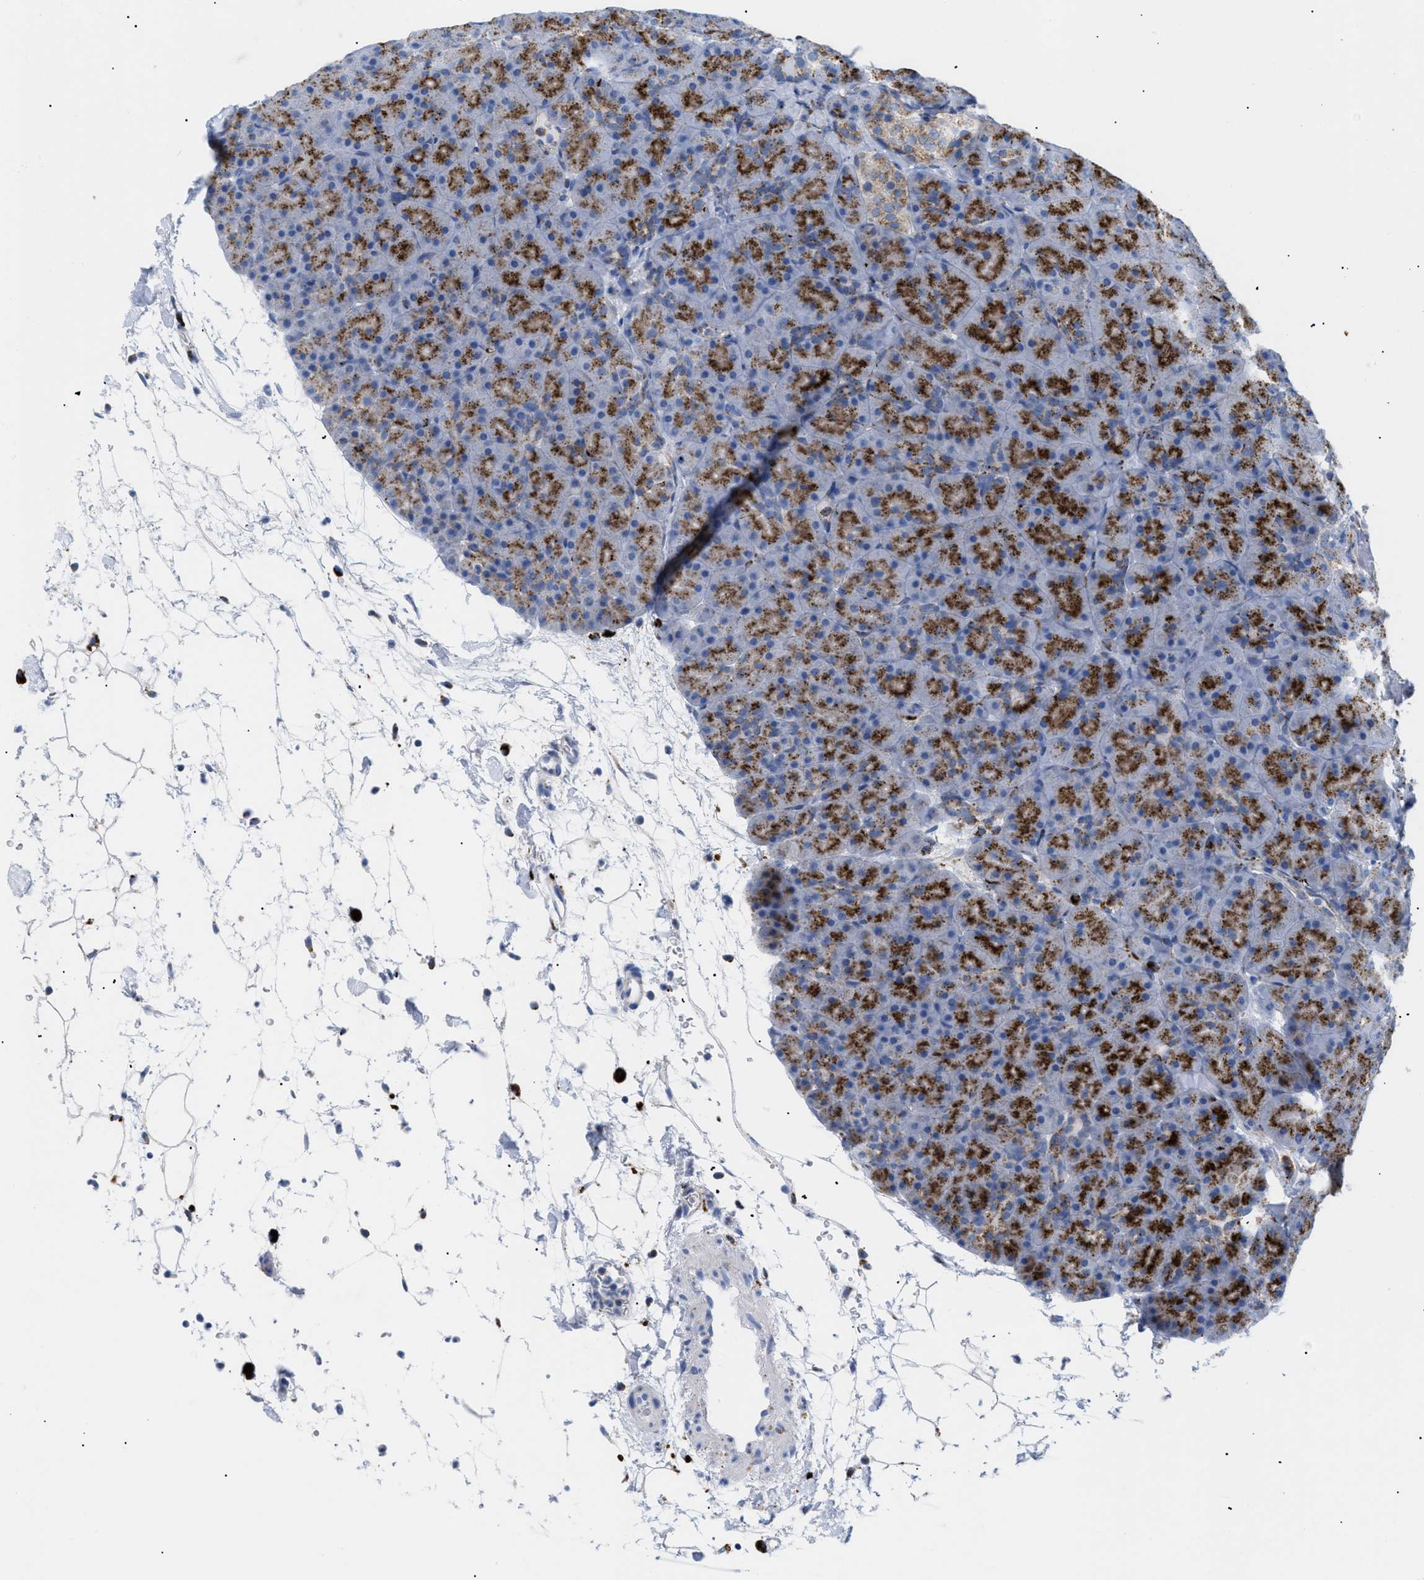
{"staining": {"intensity": "strong", "quantity": "25%-75%", "location": "cytoplasmic/membranous"}, "tissue": "pancreas", "cell_type": "Exocrine glandular cells", "image_type": "normal", "snomed": [{"axis": "morphology", "description": "Normal tissue, NOS"}, {"axis": "topography", "description": "Pancreas"}], "caption": "Immunohistochemistry (IHC) of normal human pancreas shows high levels of strong cytoplasmic/membranous positivity in about 25%-75% of exocrine glandular cells.", "gene": "DRAM2", "patient": {"sex": "male", "age": 66}}